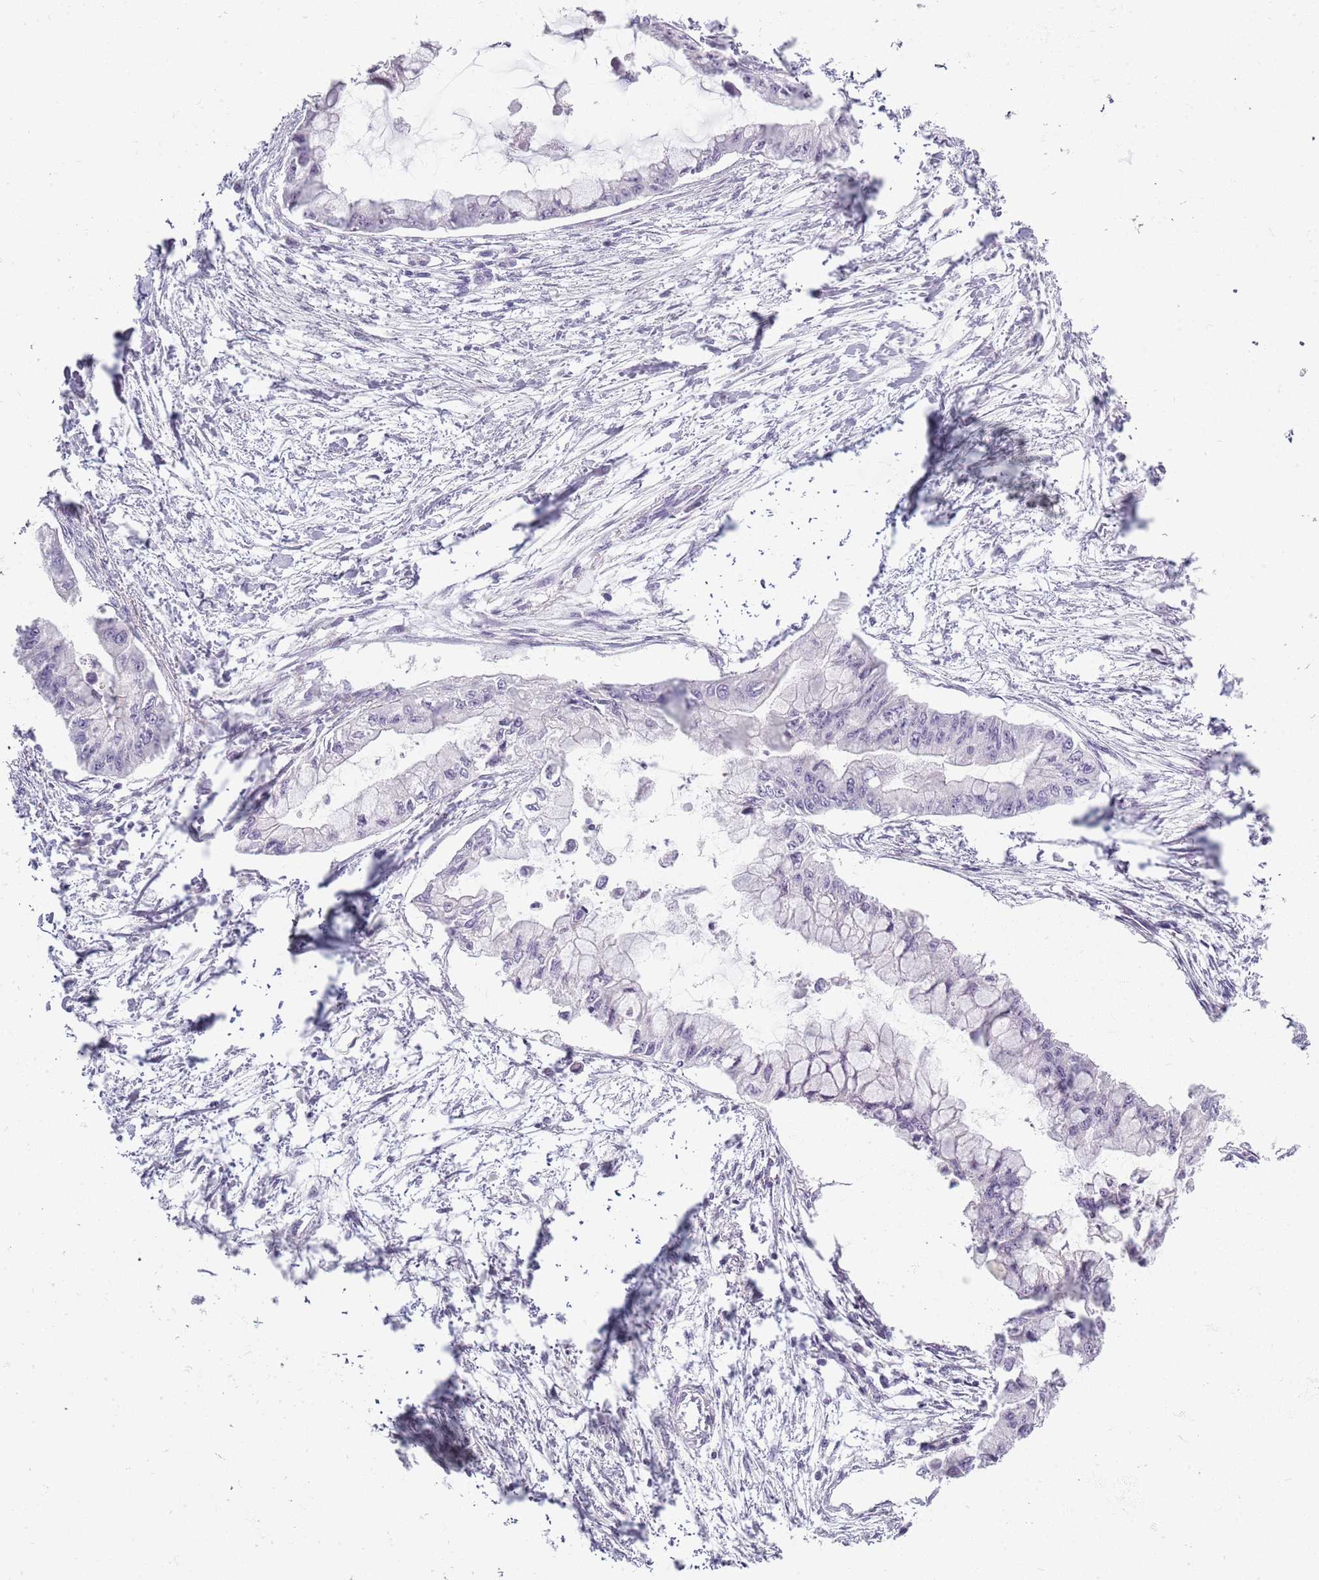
{"staining": {"intensity": "negative", "quantity": "none", "location": "none"}, "tissue": "pancreatic cancer", "cell_type": "Tumor cells", "image_type": "cancer", "snomed": [{"axis": "morphology", "description": "Adenocarcinoma, NOS"}, {"axis": "topography", "description": "Pancreas"}], "caption": "A high-resolution micrograph shows IHC staining of pancreatic adenocarcinoma, which demonstrates no significant staining in tumor cells.", "gene": "SYNGR3", "patient": {"sex": "male", "age": 48}}